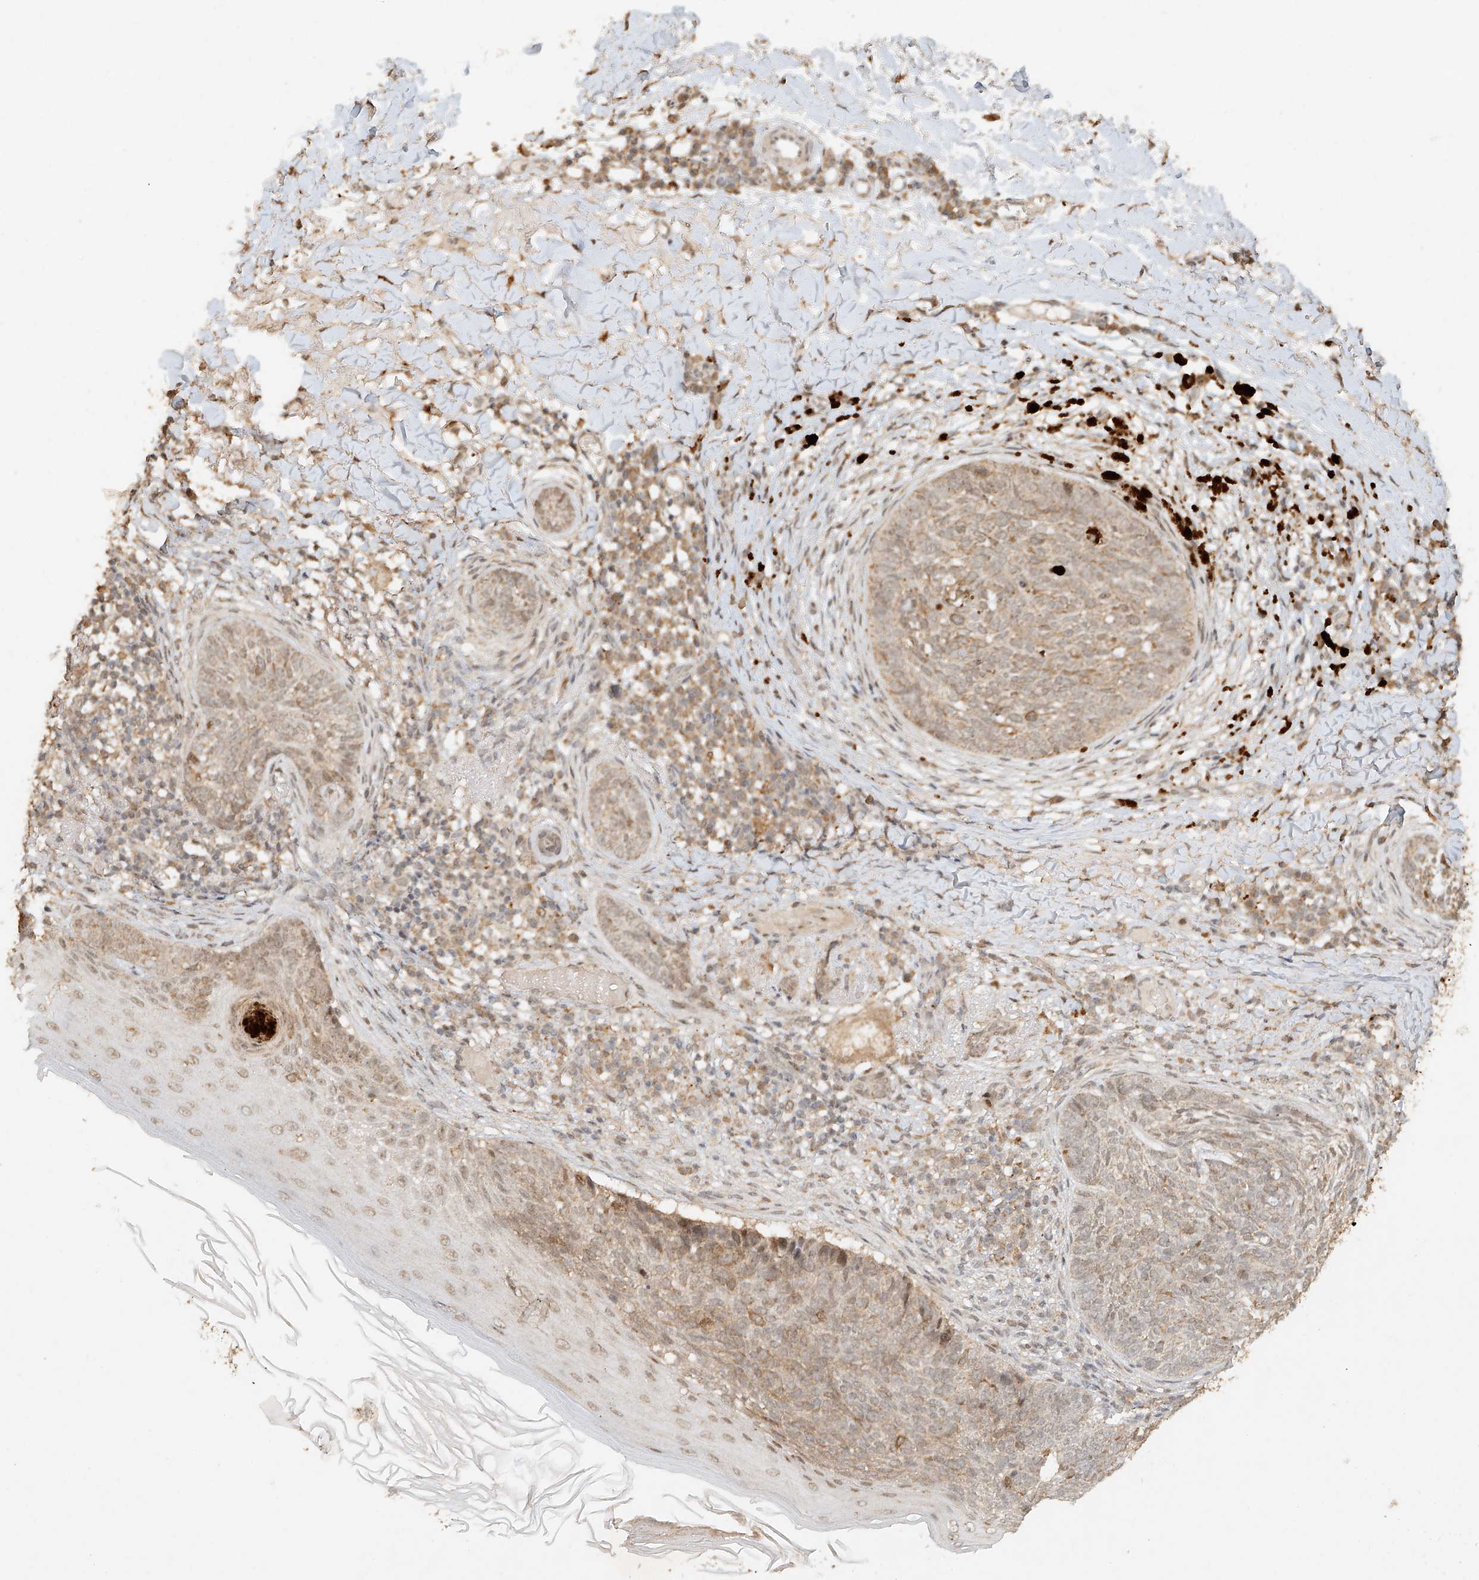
{"staining": {"intensity": "weak", "quantity": ">75%", "location": "cytoplasmic/membranous"}, "tissue": "skin cancer", "cell_type": "Tumor cells", "image_type": "cancer", "snomed": [{"axis": "morphology", "description": "Basal cell carcinoma"}, {"axis": "topography", "description": "Skin"}], "caption": "Skin cancer (basal cell carcinoma) stained for a protein reveals weak cytoplasmic/membranous positivity in tumor cells.", "gene": "CXorf58", "patient": {"sex": "male", "age": 85}}